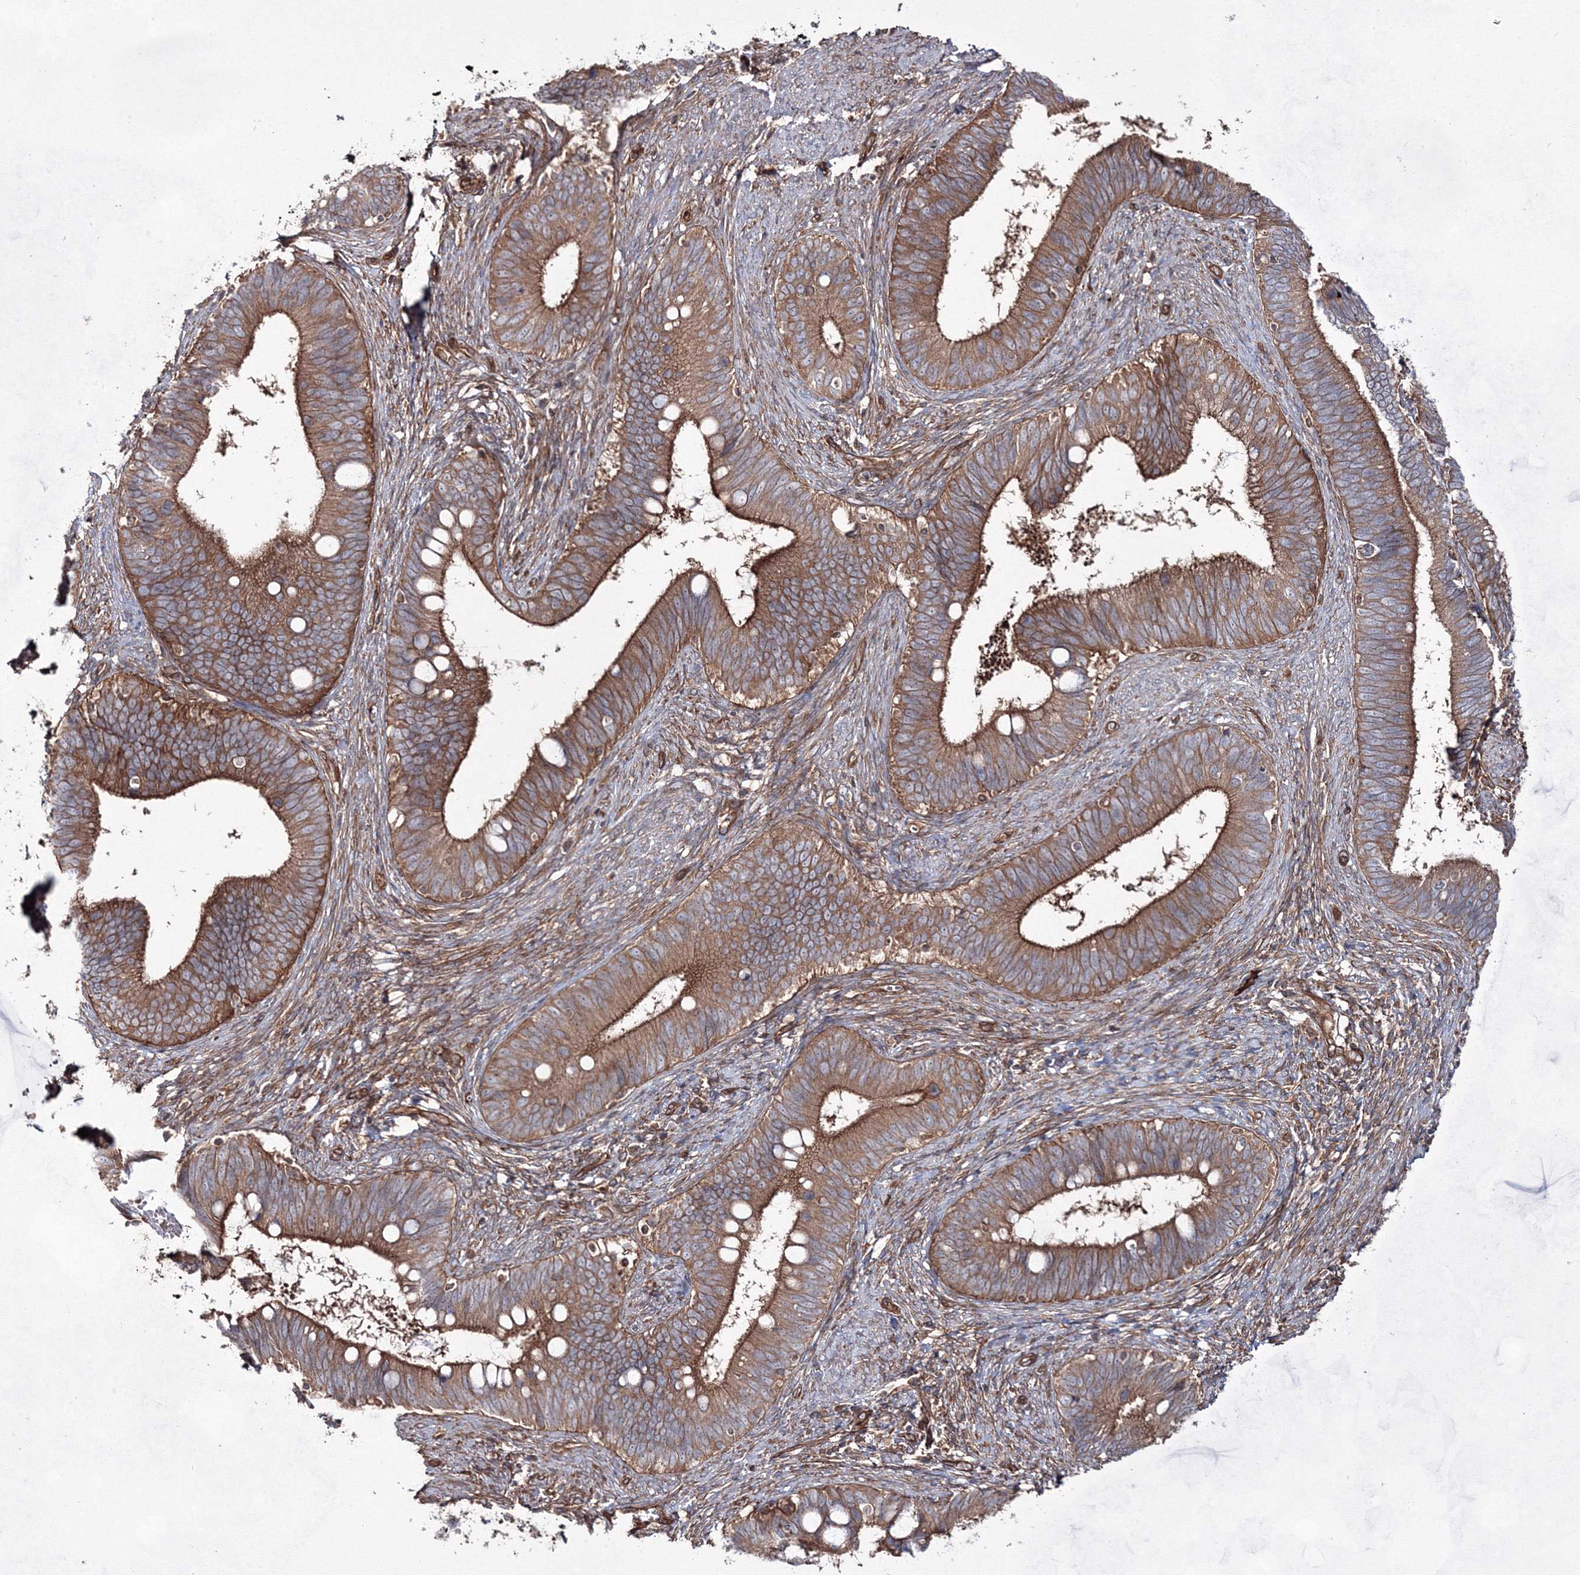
{"staining": {"intensity": "moderate", "quantity": ">75%", "location": "cytoplasmic/membranous"}, "tissue": "cervical cancer", "cell_type": "Tumor cells", "image_type": "cancer", "snomed": [{"axis": "morphology", "description": "Adenocarcinoma, NOS"}, {"axis": "topography", "description": "Cervix"}], "caption": "Immunohistochemical staining of cervical adenocarcinoma reveals moderate cytoplasmic/membranous protein expression in approximately >75% of tumor cells.", "gene": "EXOC6", "patient": {"sex": "female", "age": 42}}